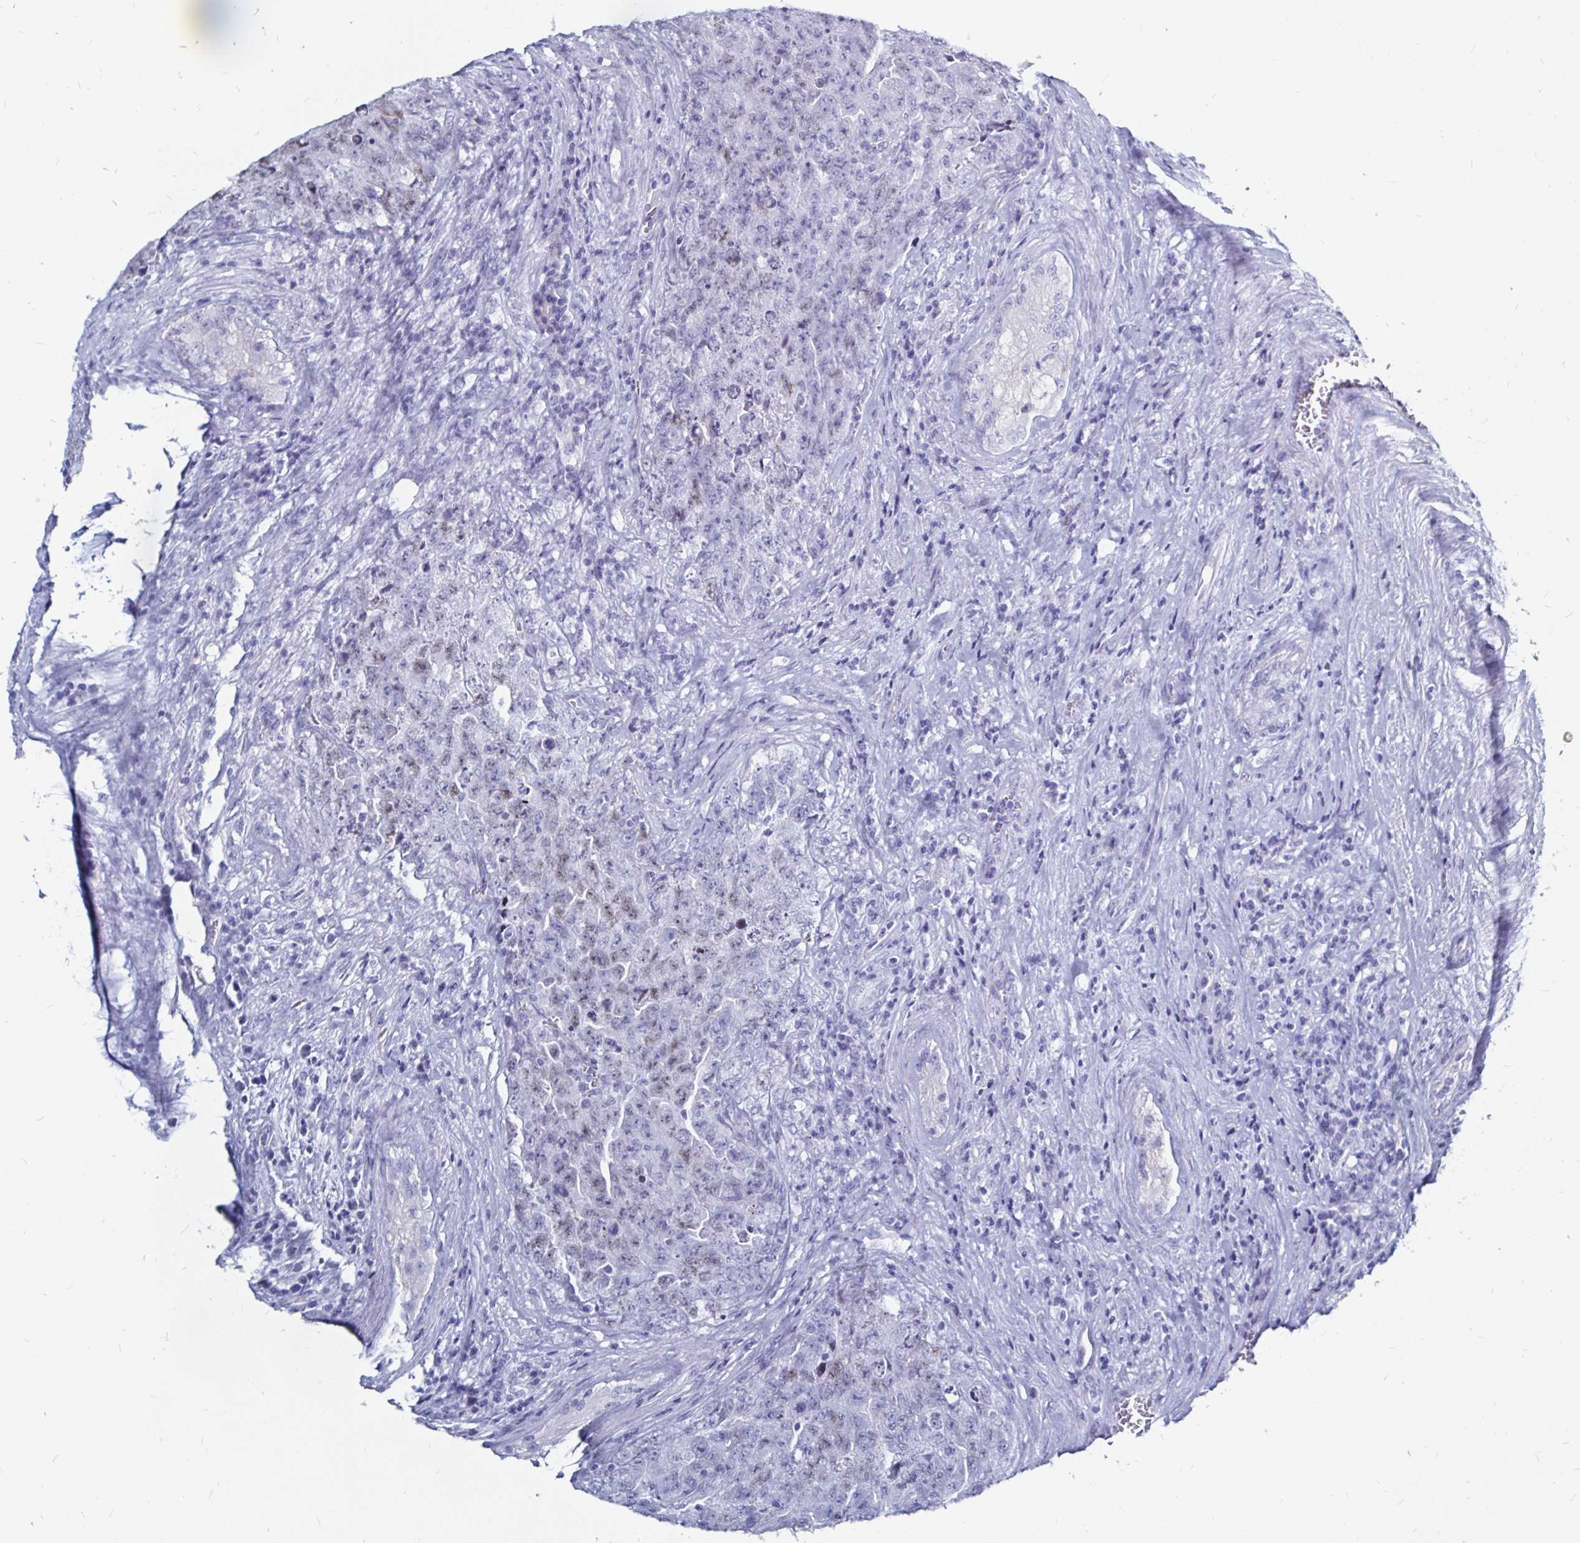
{"staining": {"intensity": "weak", "quantity": "<25%", "location": "nuclear"}, "tissue": "testis cancer", "cell_type": "Tumor cells", "image_type": "cancer", "snomed": [{"axis": "morphology", "description": "Carcinoma, Embryonal, NOS"}, {"axis": "topography", "description": "Testis"}], "caption": "This is a image of immunohistochemistry (IHC) staining of testis embryonal carcinoma, which shows no positivity in tumor cells.", "gene": "LUZP4", "patient": {"sex": "male", "age": 28}}